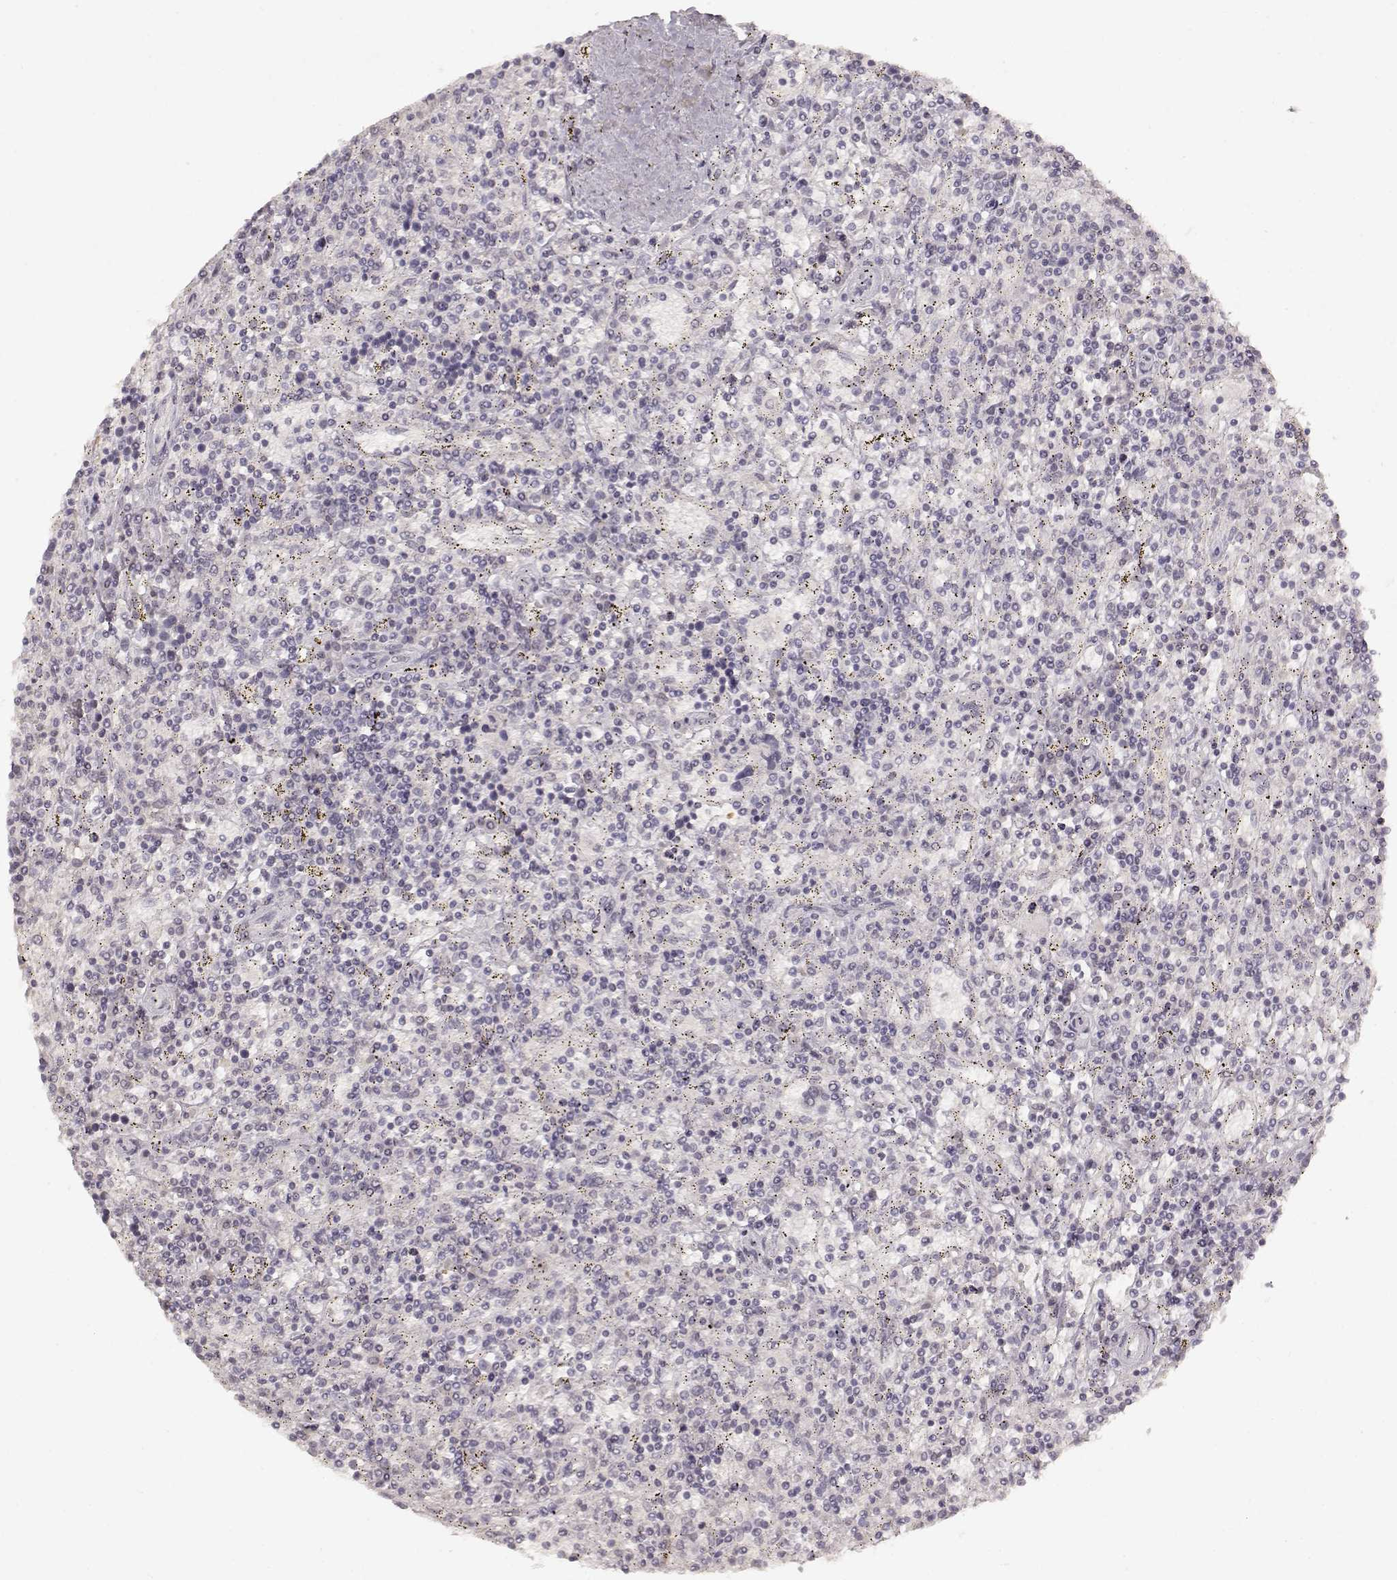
{"staining": {"intensity": "negative", "quantity": "none", "location": "none"}, "tissue": "lymphoma", "cell_type": "Tumor cells", "image_type": "cancer", "snomed": [{"axis": "morphology", "description": "Malignant lymphoma, non-Hodgkin's type, Low grade"}, {"axis": "topography", "description": "Spleen"}], "caption": "This is an immunohistochemistry (IHC) micrograph of human lymphoma. There is no expression in tumor cells.", "gene": "LAMC2", "patient": {"sex": "male", "age": 62}}